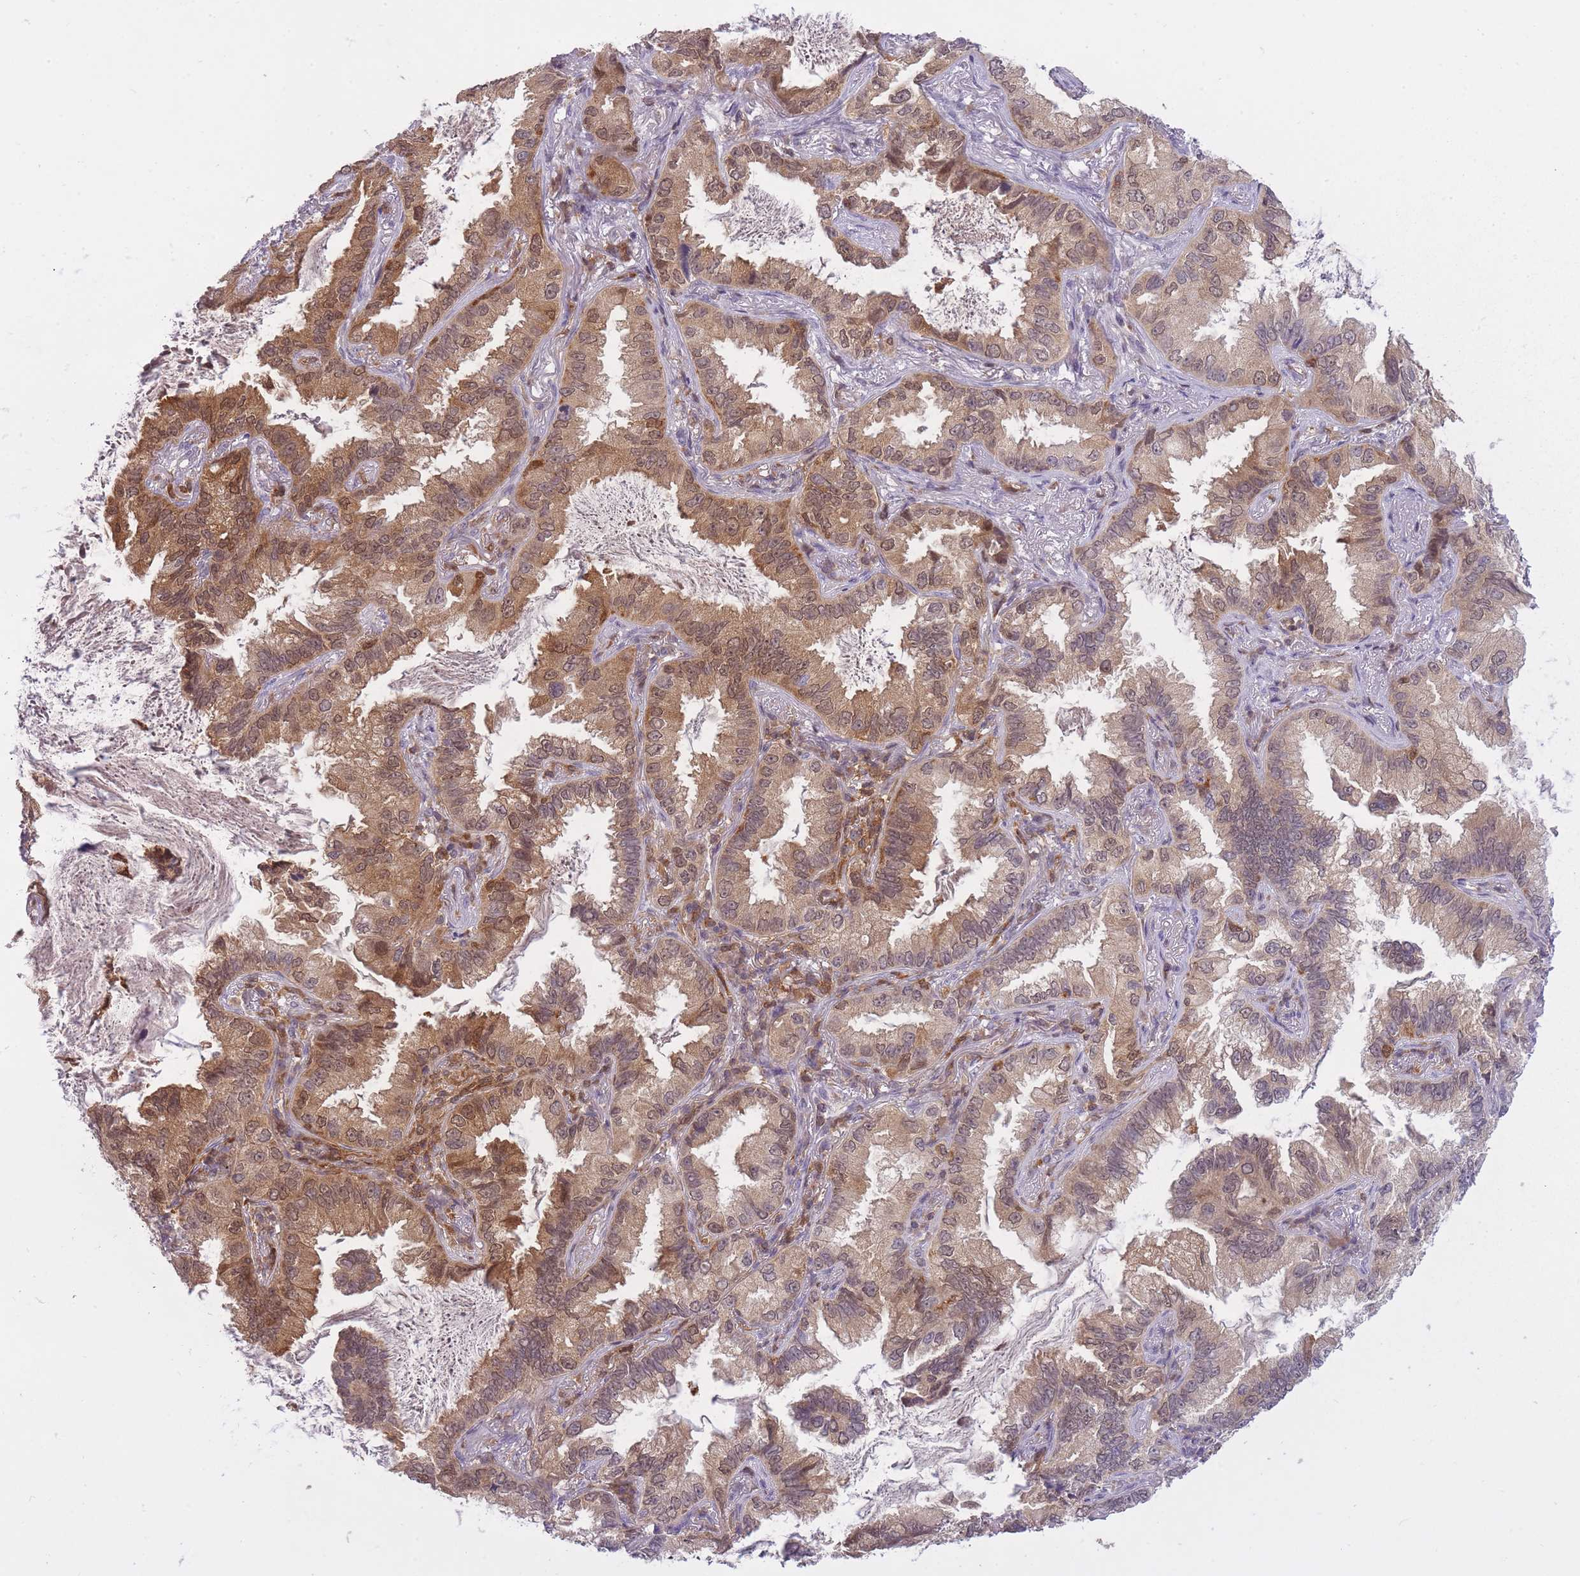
{"staining": {"intensity": "moderate", "quantity": ">75%", "location": "cytoplasmic/membranous,nuclear"}, "tissue": "lung cancer", "cell_type": "Tumor cells", "image_type": "cancer", "snomed": [{"axis": "morphology", "description": "Adenocarcinoma, NOS"}, {"axis": "topography", "description": "Lung"}], "caption": "Lung adenocarcinoma stained with DAB (3,3'-diaminobenzidine) immunohistochemistry (IHC) demonstrates medium levels of moderate cytoplasmic/membranous and nuclear expression in about >75% of tumor cells.", "gene": "CXorf38", "patient": {"sex": "female", "age": 69}}